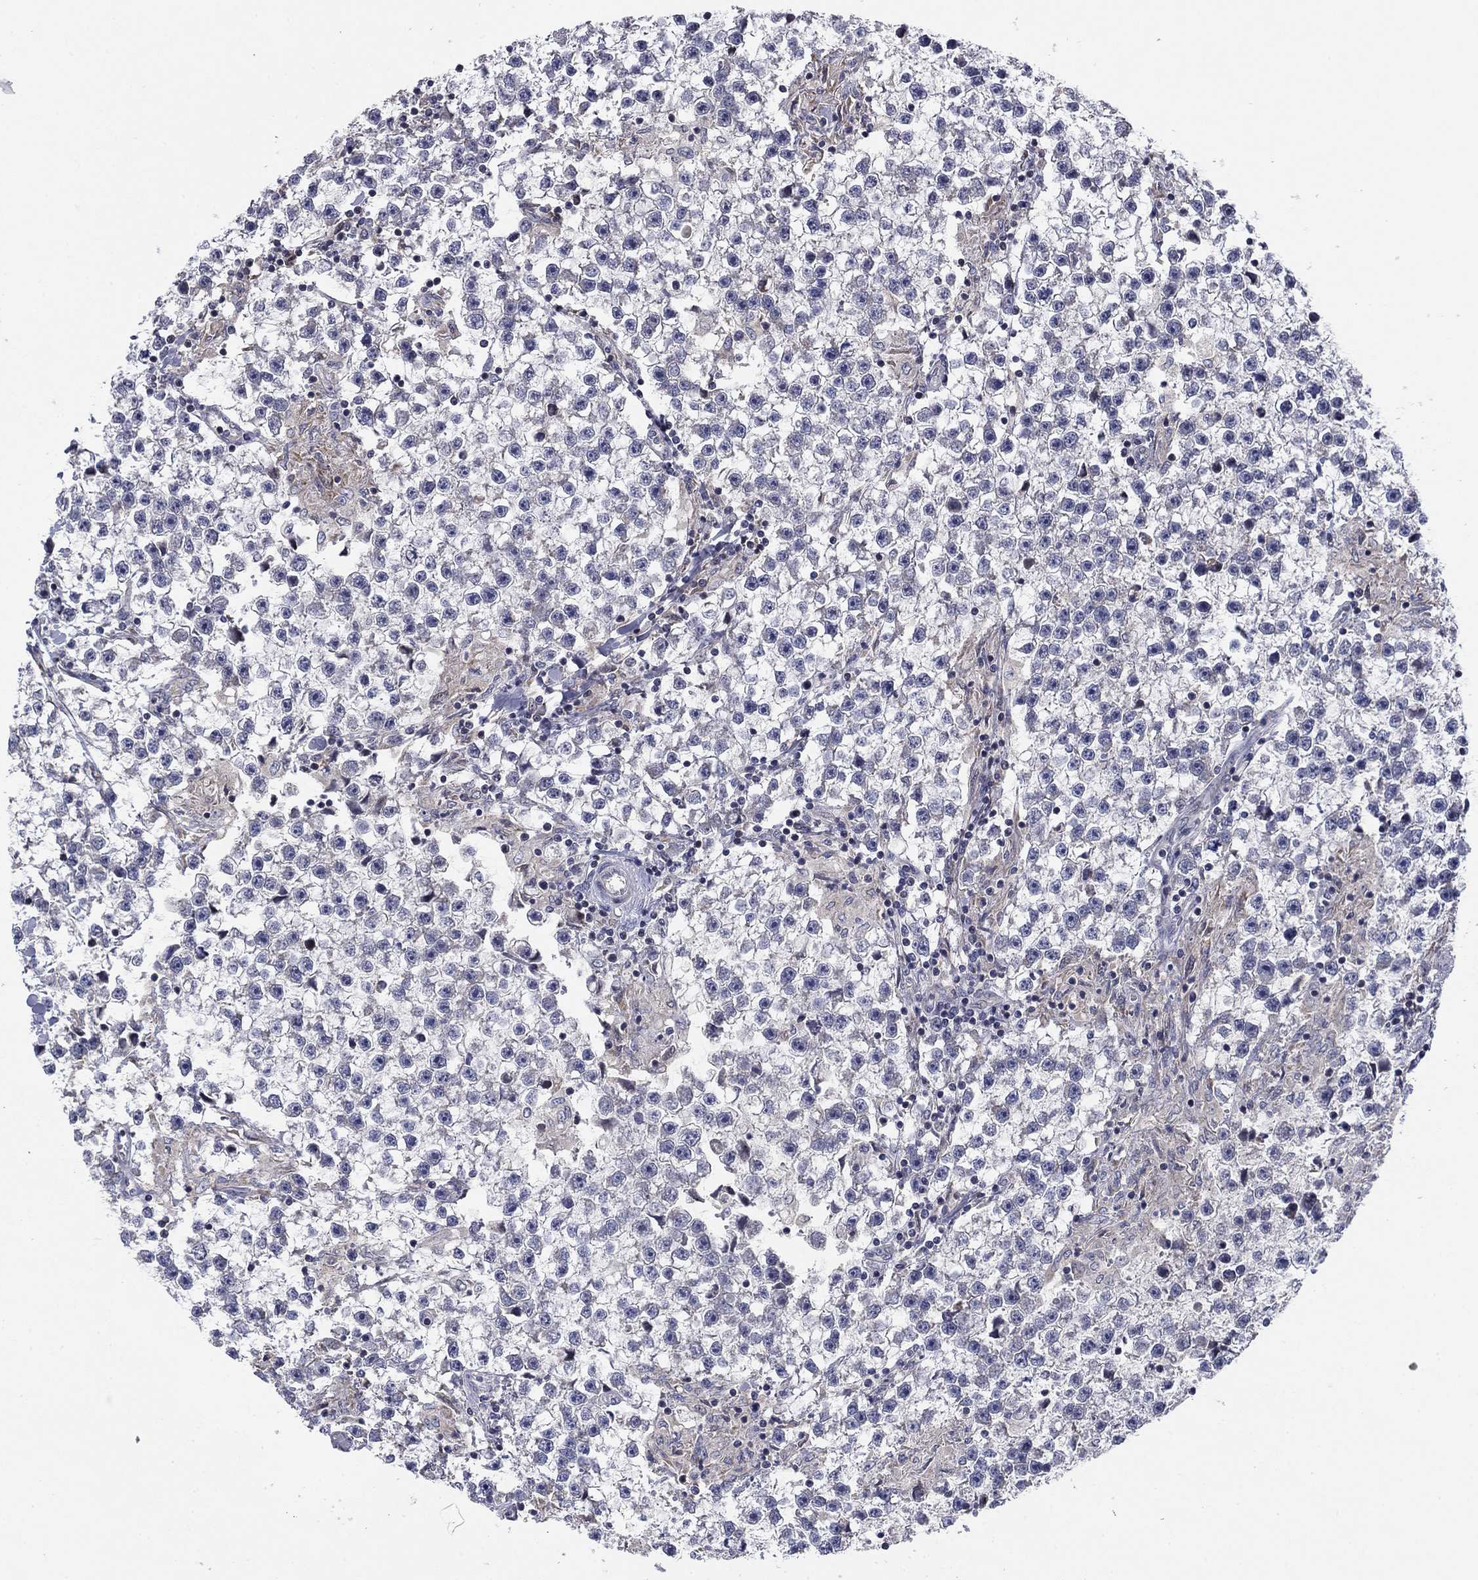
{"staining": {"intensity": "negative", "quantity": "none", "location": "none"}, "tissue": "testis cancer", "cell_type": "Tumor cells", "image_type": "cancer", "snomed": [{"axis": "morphology", "description": "Seminoma, NOS"}, {"axis": "topography", "description": "Testis"}], "caption": "The image displays no staining of tumor cells in testis cancer.", "gene": "MMAA", "patient": {"sex": "male", "age": 59}}